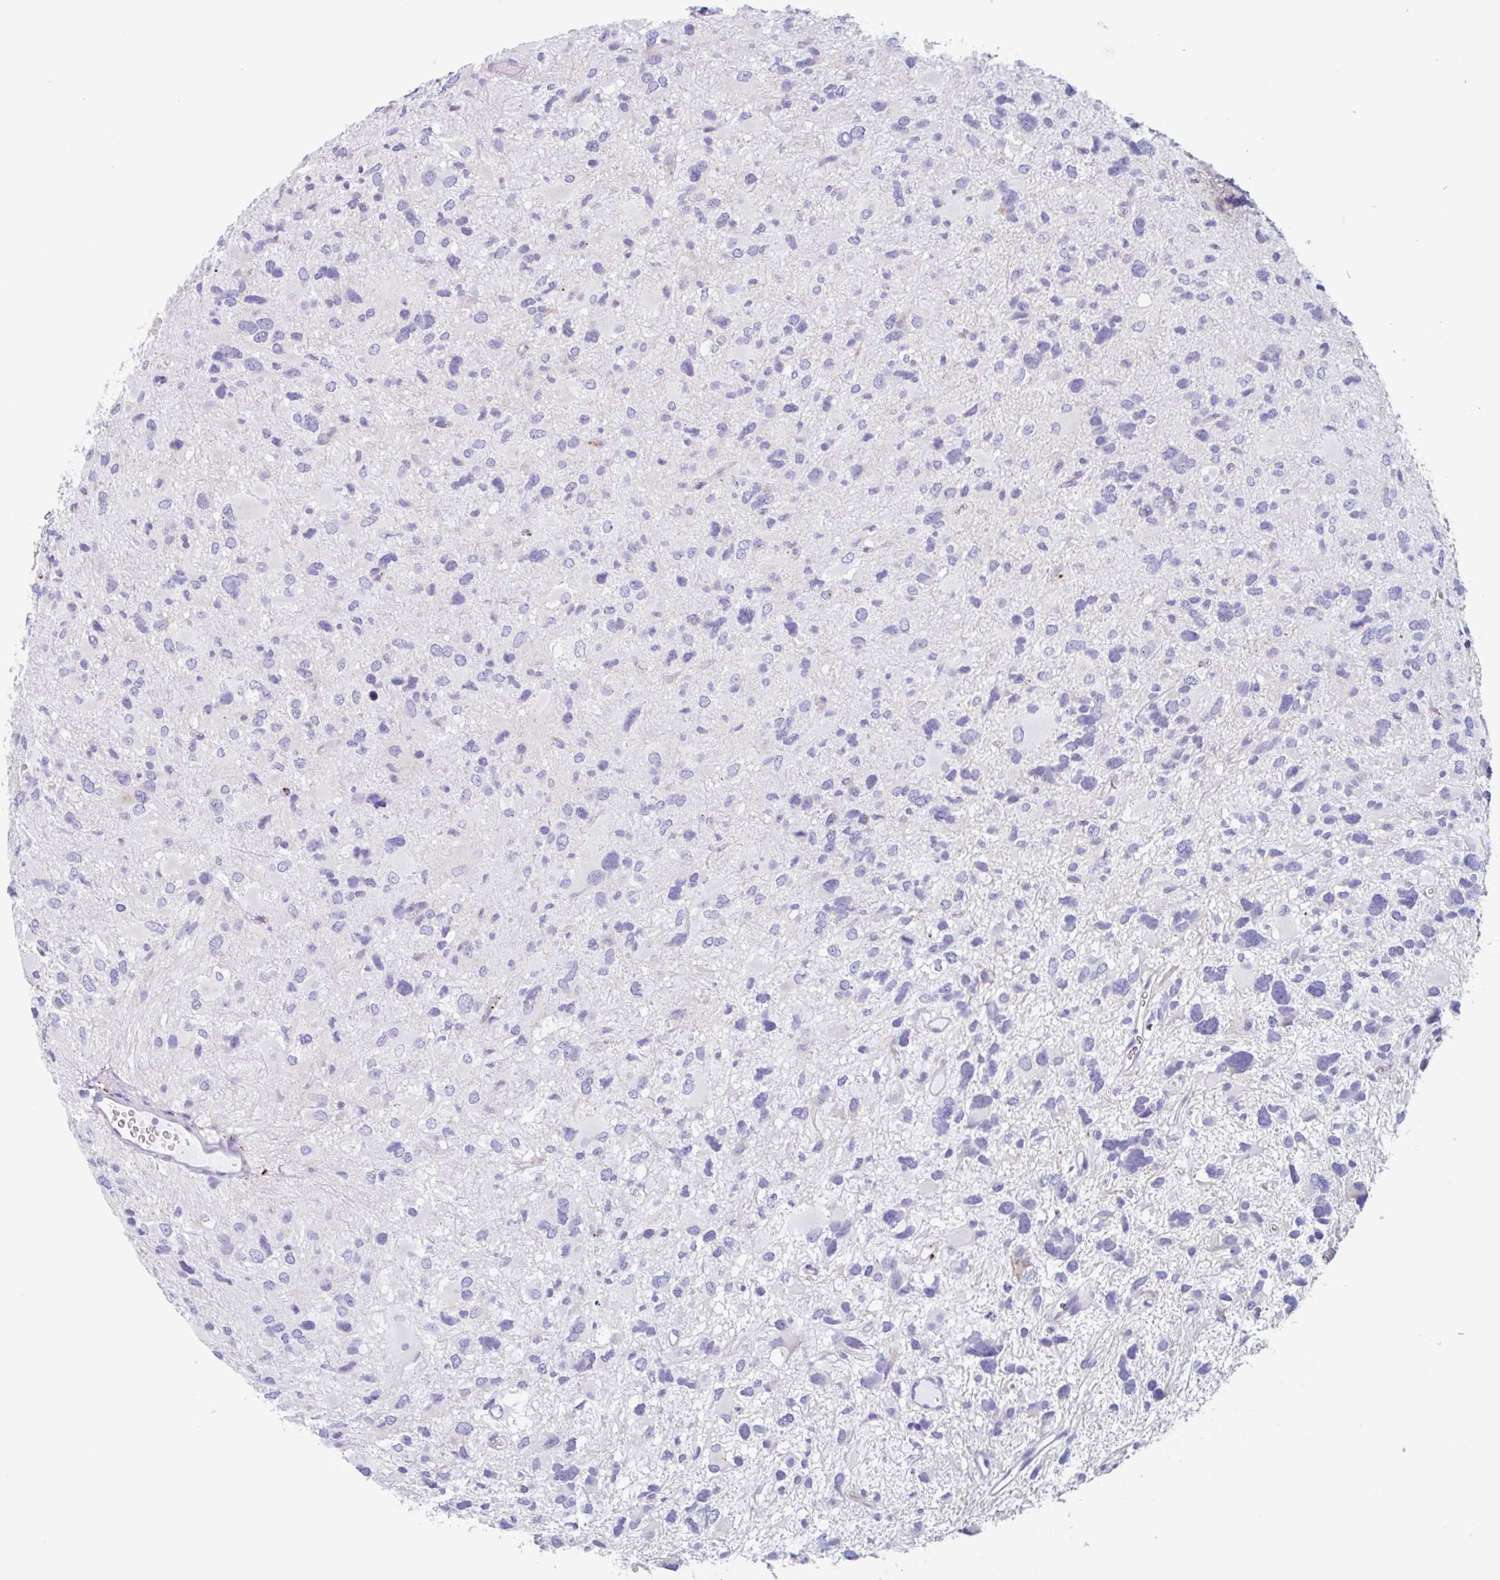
{"staining": {"intensity": "negative", "quantity": "none", "location": "none"}, "tissue": "glioma", "cell_type": "Tumor cells", "image_type": "cancer", "snomed": [{"axis": "morphology", "description": "Glioma, malignant, High grade"}, {"axis": "topography", "description": "Brain"}], "caption": "DAB immunohistochemical staining of human malignant glioma (high-grade) shows no significant positivity in tumor cells. (DAB IHC visualized using brightfield microscopy, high magnification).", "gene": "LENG9", "patient": {"sex": "female", "age": 11}}